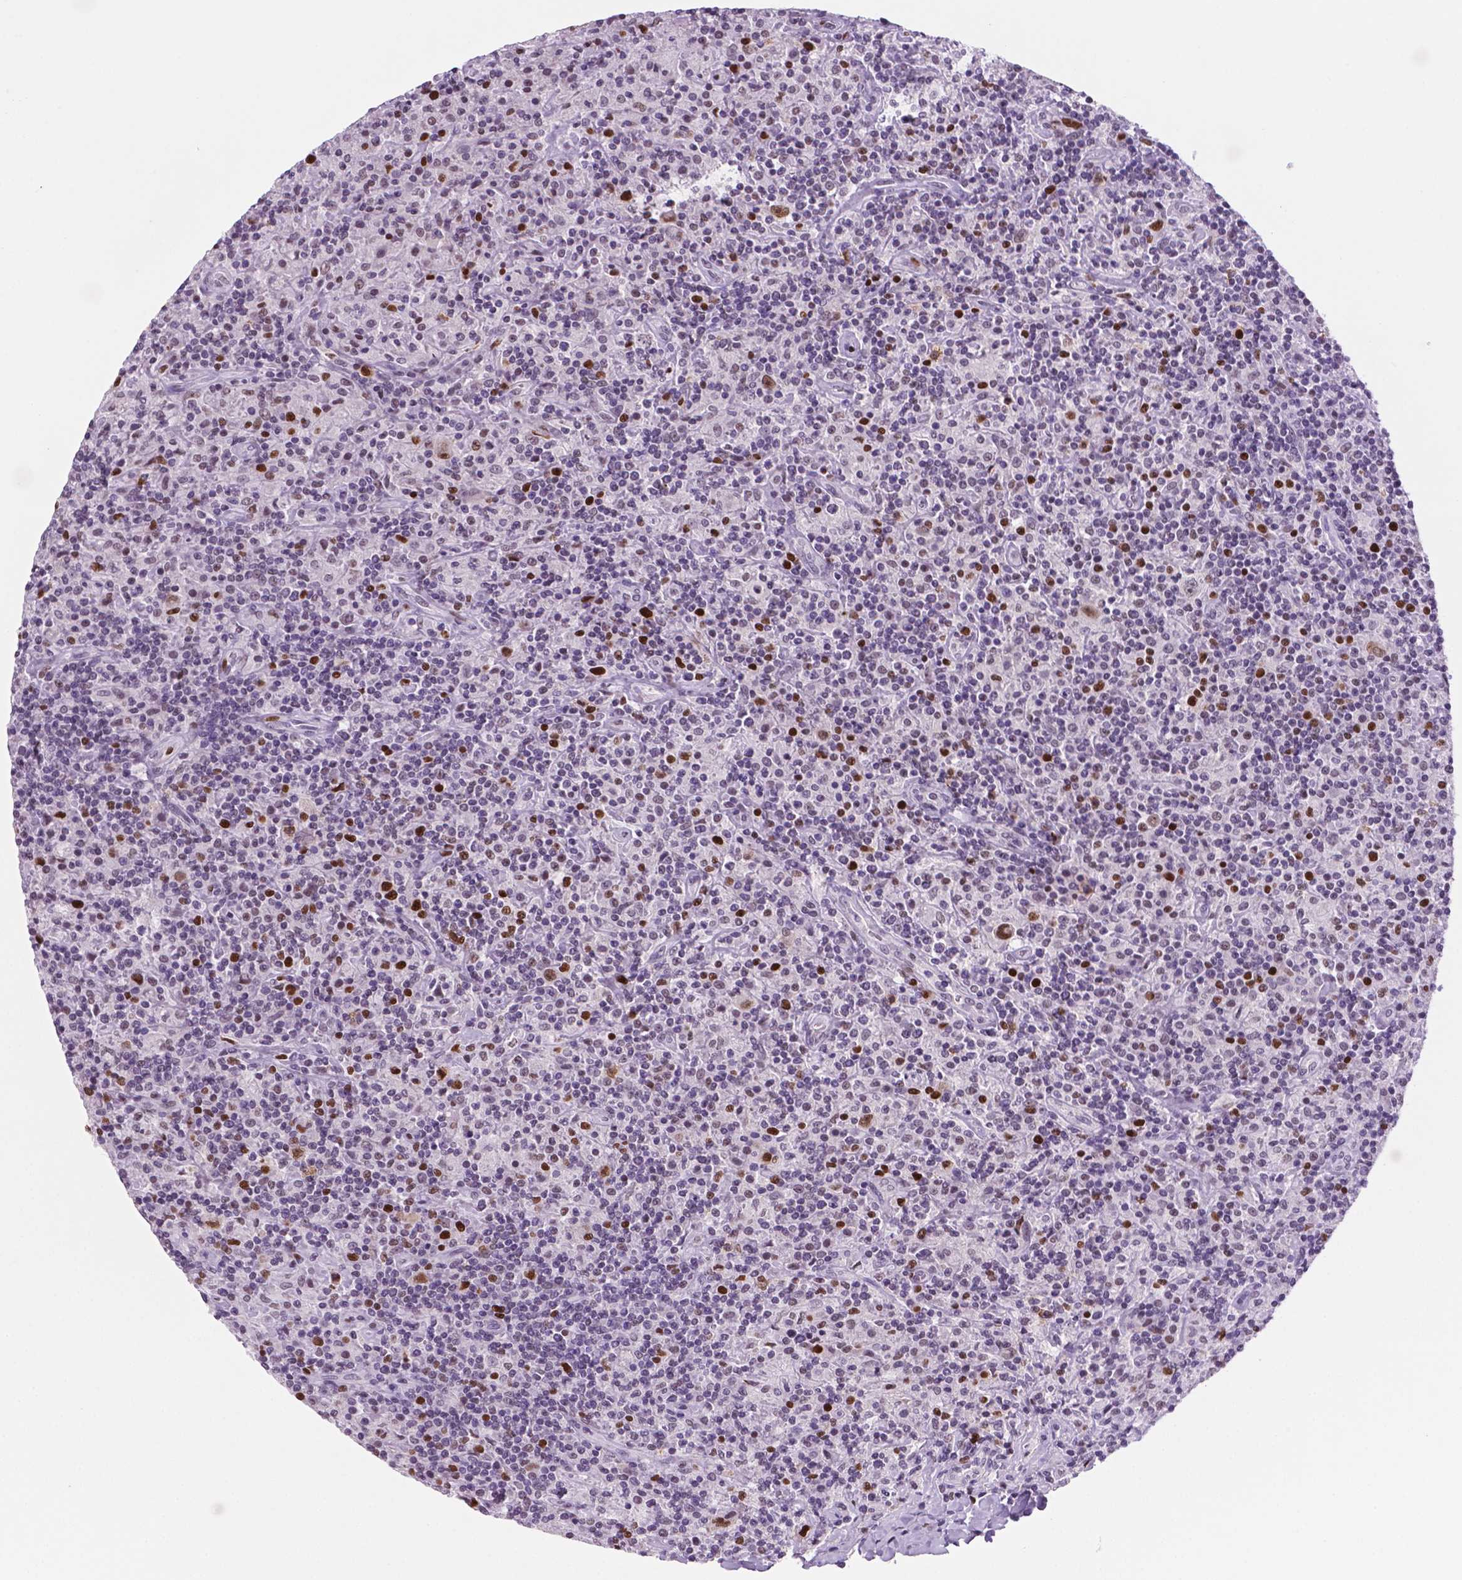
{"staining": {"intensity": "moderate", "quantity": ">75%", "location": "nuclear"}, "tissue": "lymphoma", "cell_type": "Tumor cells", "image_type": "cancer", "snomed": [{"axis": "morphology", "description": "Hodgkin's disease, NOS"}, {"axis": "topography", "description": "Lymph node"}], "caption": "Immunohistochemical staining of lymphoma shows medium levels of moderate nuclear staining in approximately >75% of tumor cells.", "gene": "NCAPH2", "patient": {"sex": "male", "age": 70}}